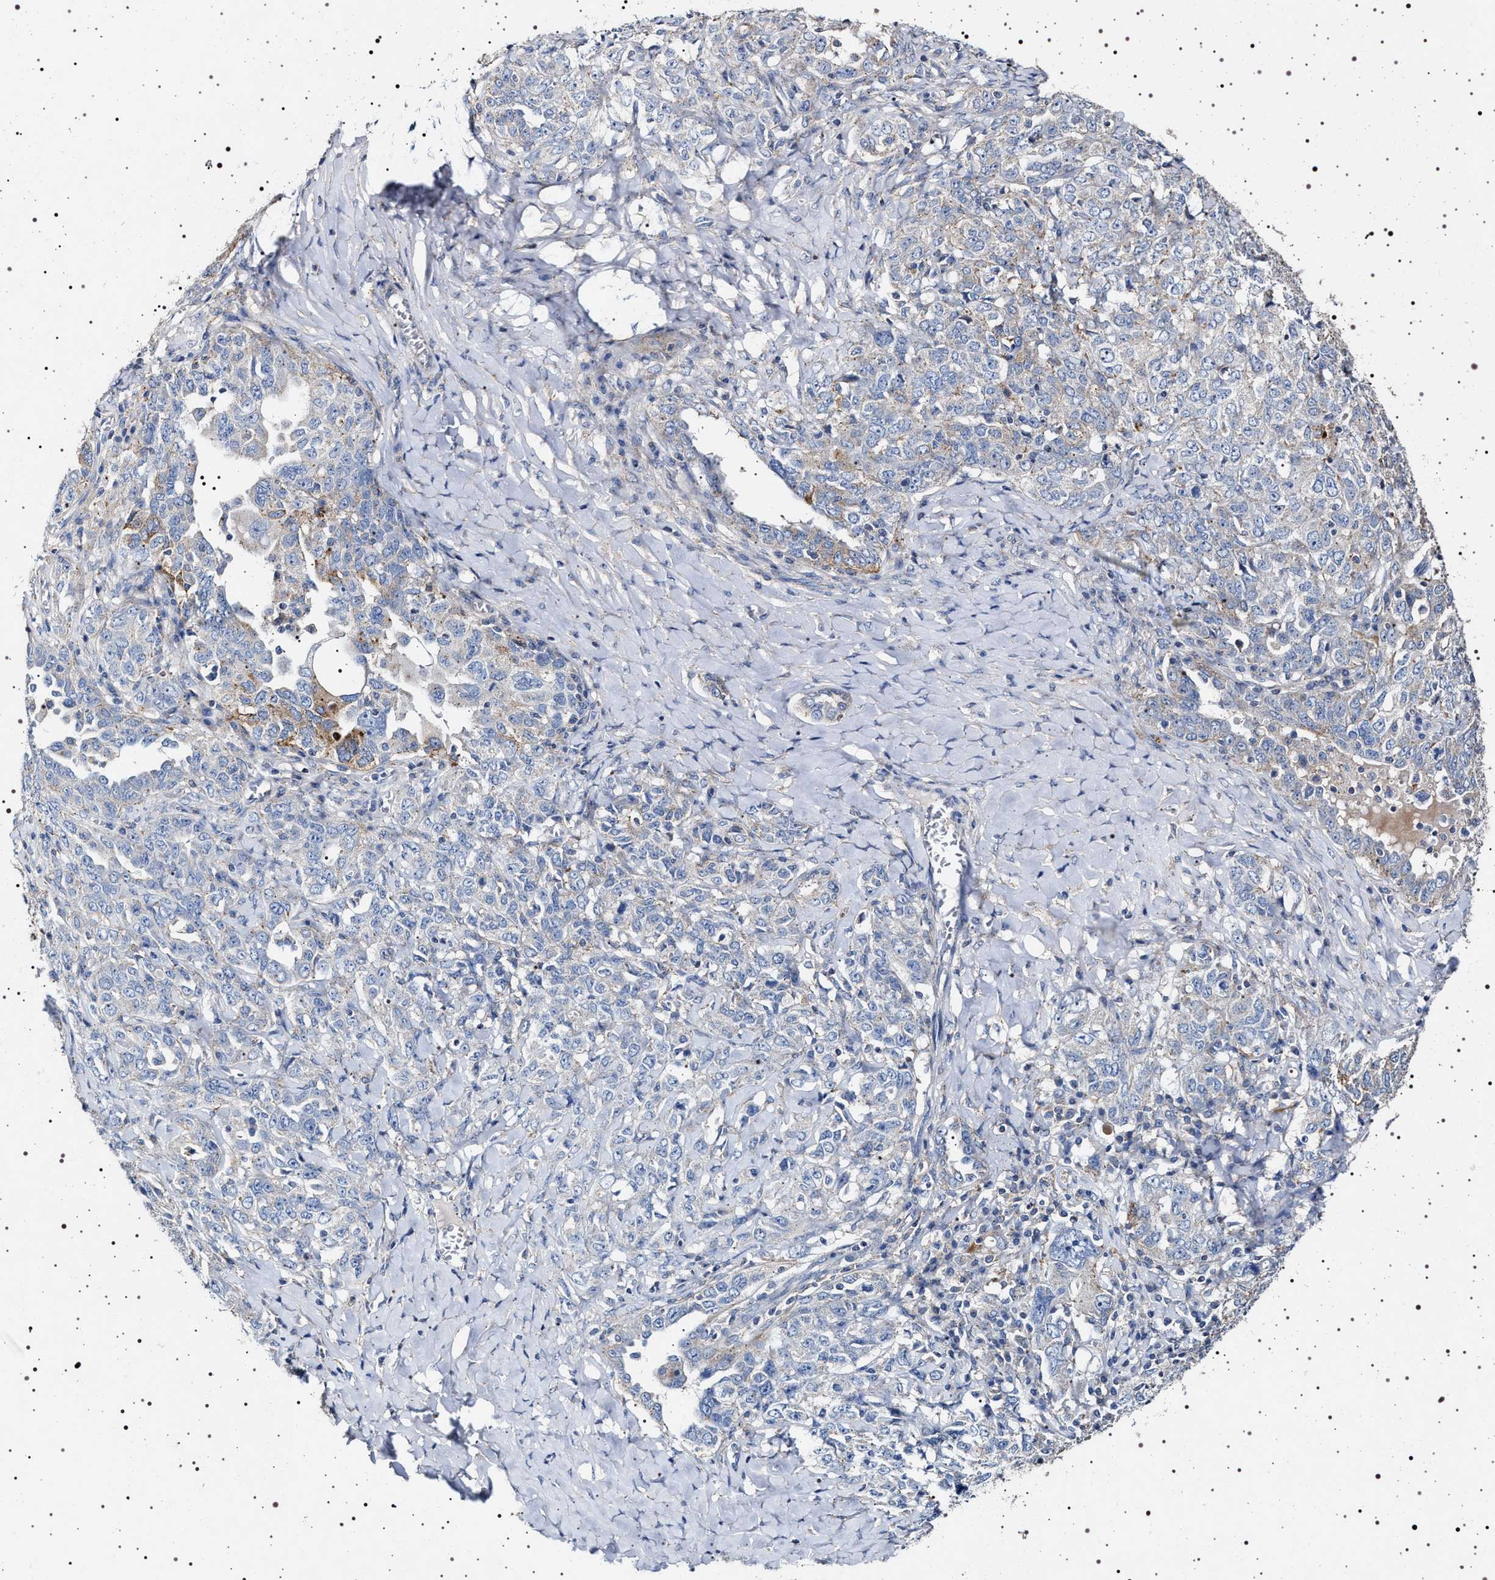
{"staining": {"intensity": "weak", "quantity": "<25%", "location": "cytoplasmic/membranous"}, "tissue": "ovarian cancer", "cell_type": "Tumor cells", "image_type": "cancer", "snomed": [{"axis": "morphology", "description": "Carcinoma, endometroid"}, {"axis": "topography", "description": "Ovary"}], "caption": "Tumor cells show no significant protein positivity in ovarian cancer. (Brightfield microscopy of DAB (3,3'-diaminobenzidine) immunohistochemistry (IHC) at high magnification).", "gene": "NAALADL2", "patient": {"sex": "female", "age": 62}}